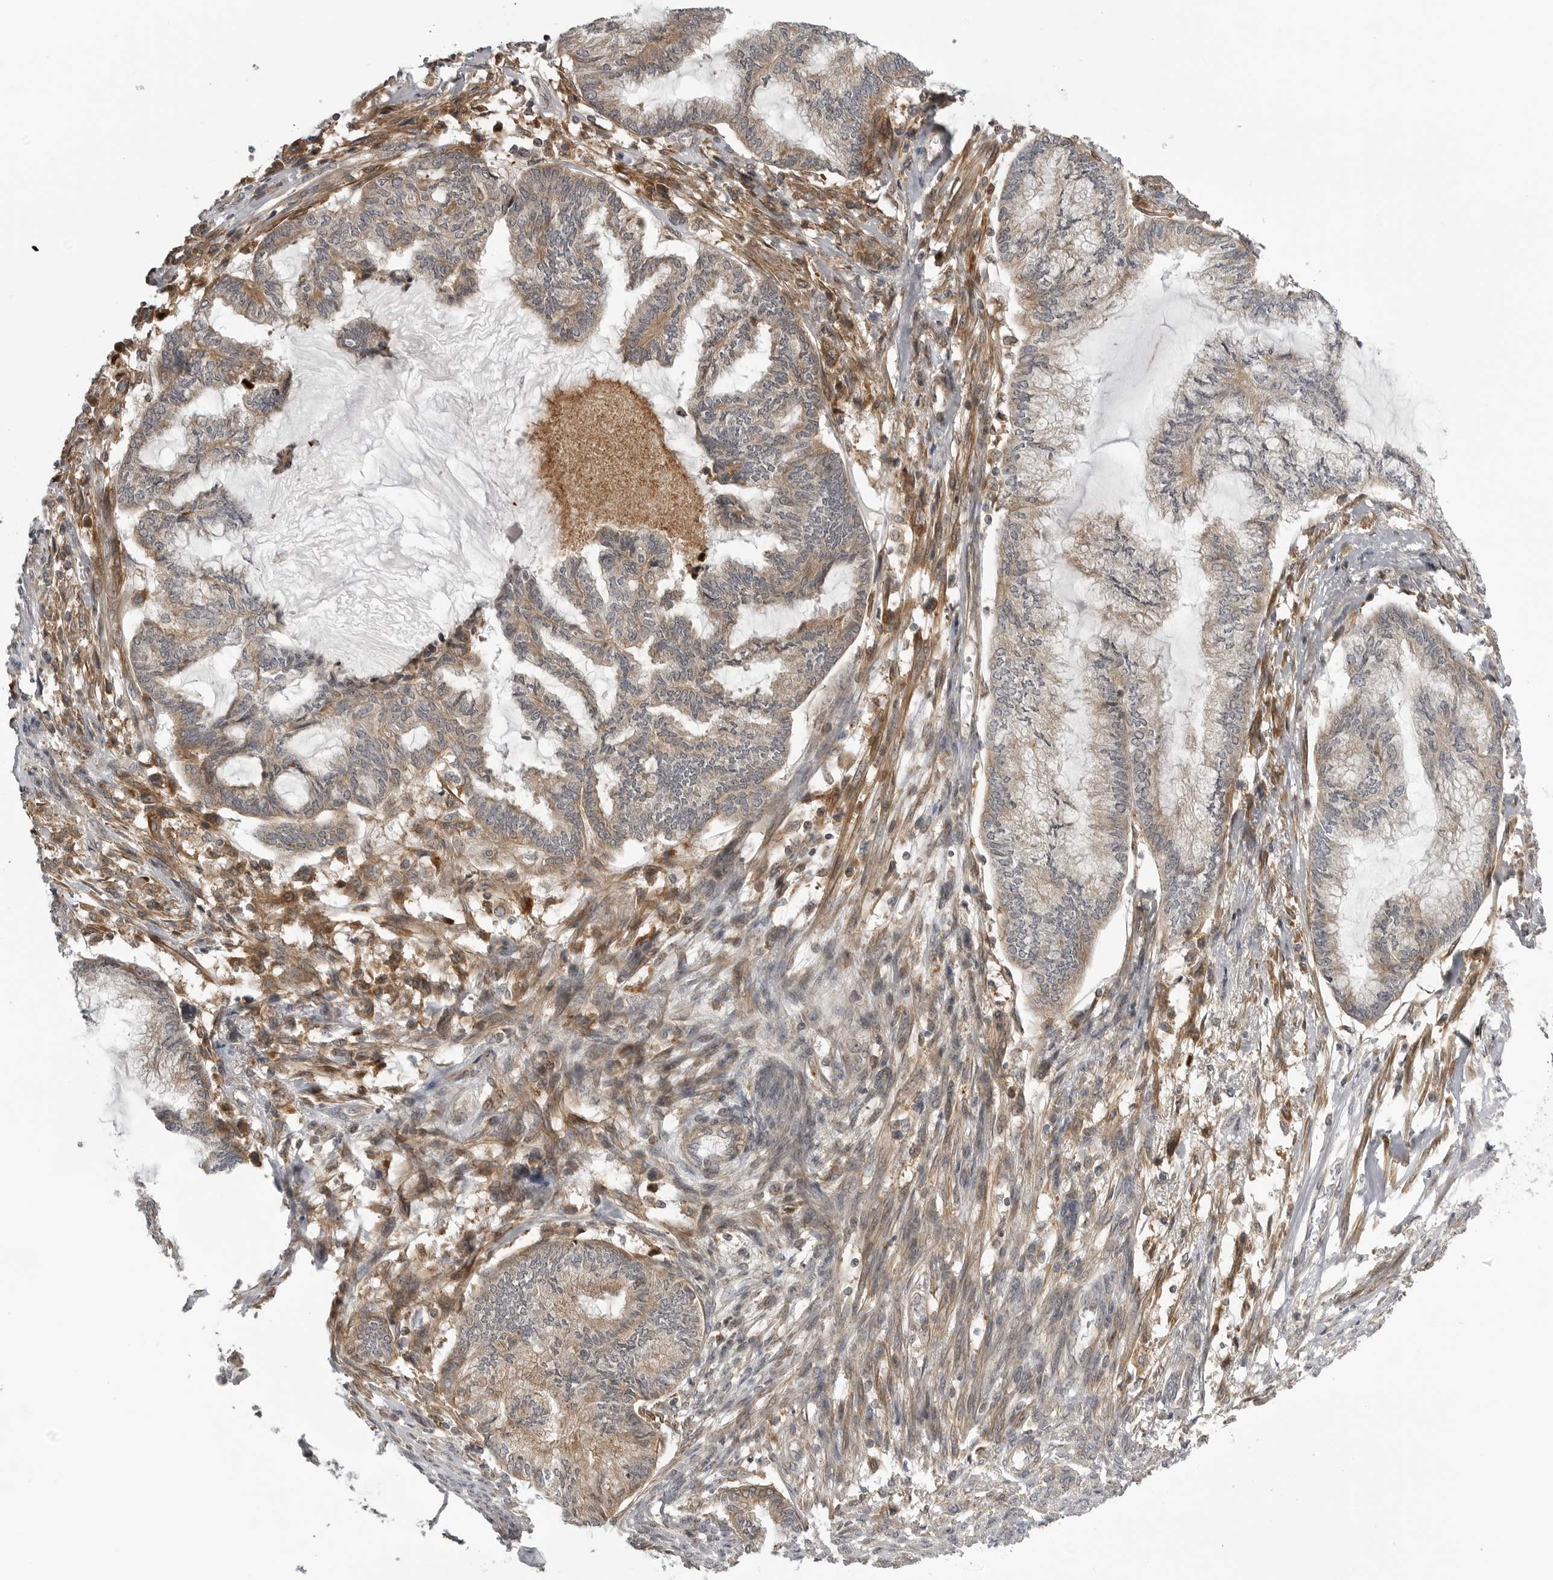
{"staining": {"intensity": "weak", "quantity": ">75%", "location": "cytoplasmic/membranous"}, "tissue": "endometrial cancer", "cell_type": "Tumor cells", "image_type": "cancer", "snomed": [{"axis": "morphology", "description": "Adenocarcinoma, NOS"}, {"axis": "topography", "description": "Endometrium"}], "caption": "Tumor cells display low levels of weak cytoplasmic/membranous positivity in approximately >75% of cells in human endometrial cancer (adenocarcinoma). (IHC, brightfield microscopy, high magnification).", "gene": "LRRC45", "patient": {"sex": "female", "age": 86}}